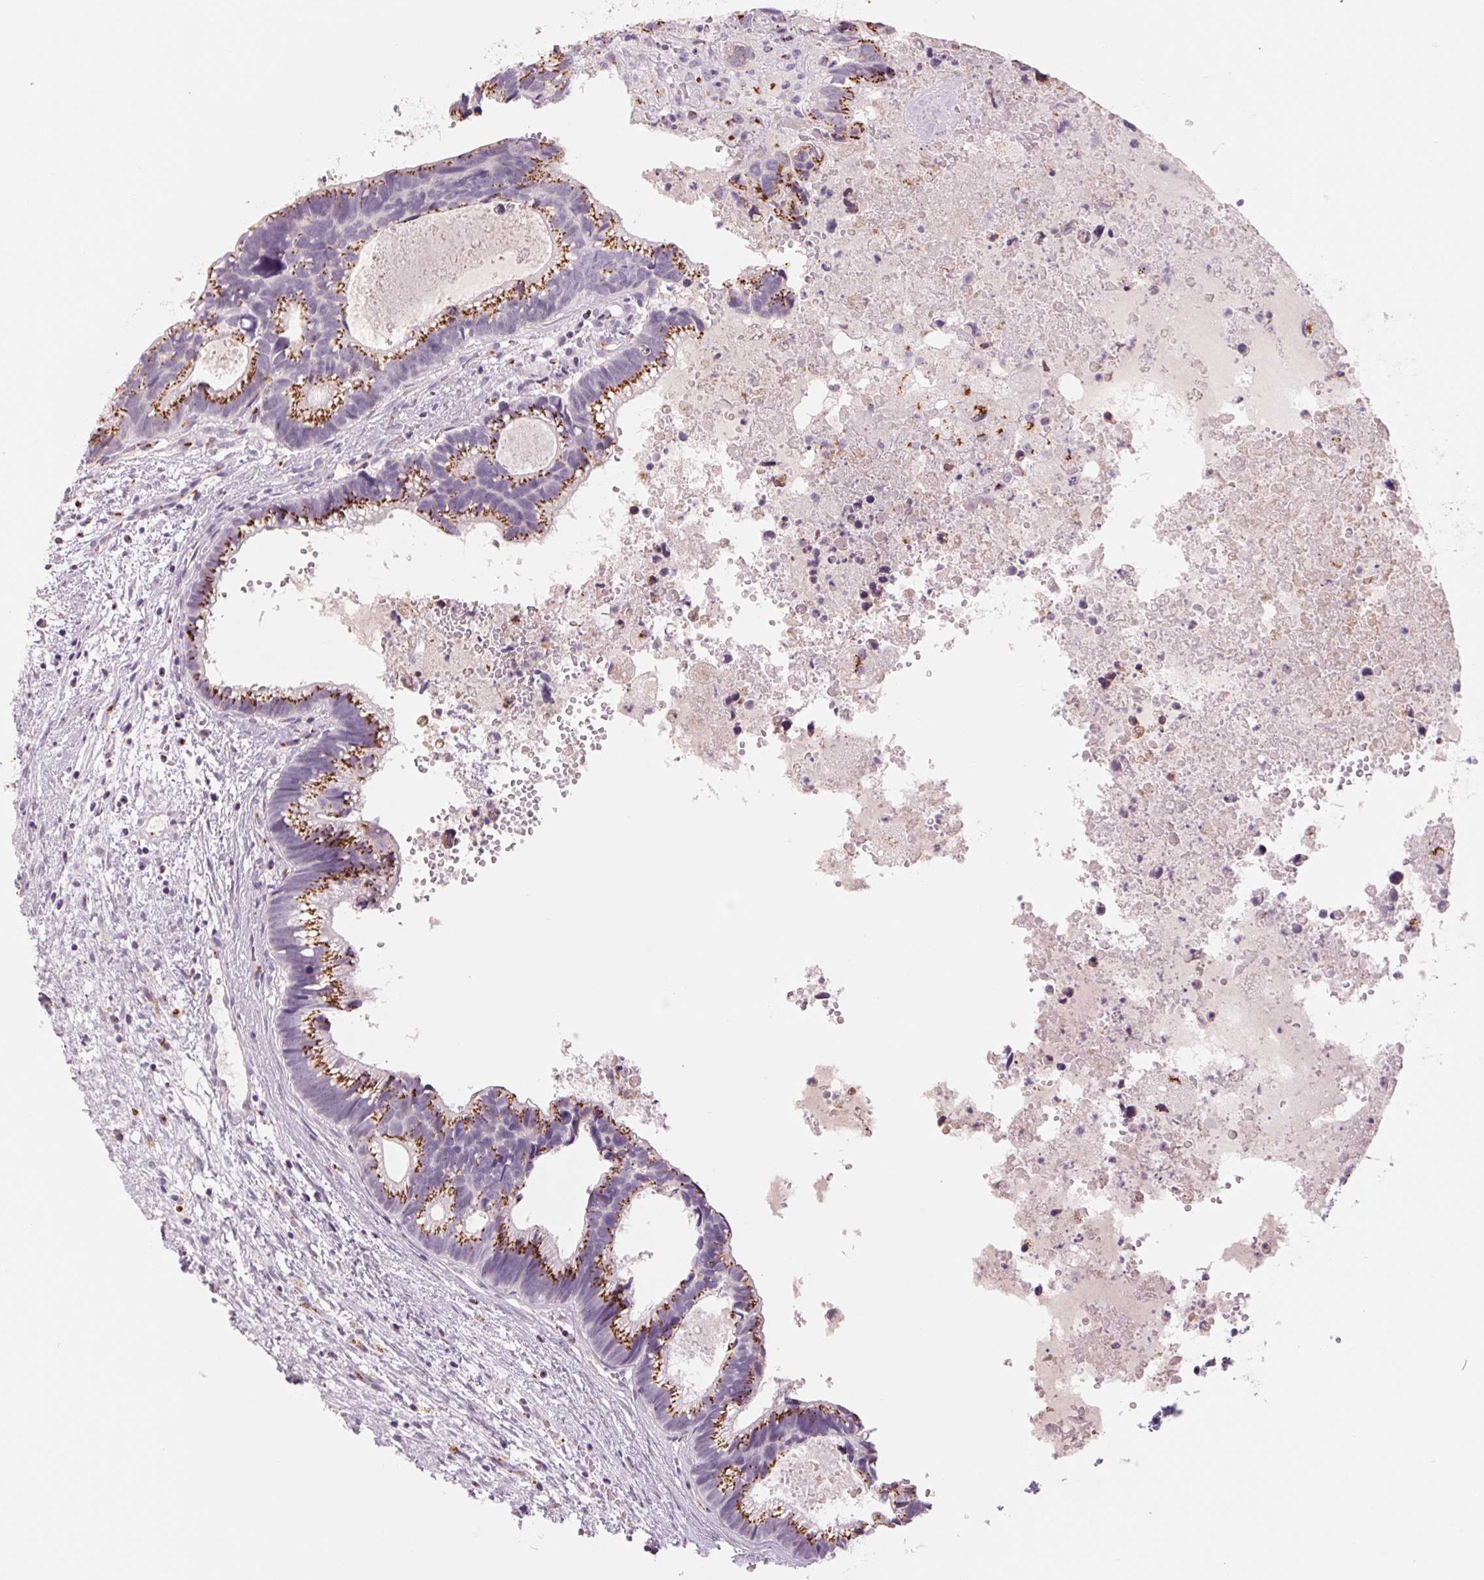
{"staining": {"intensity": "moderate", "quantity": "25%-75%", "location": "cytoplasmic/membranous"}, "tissue": "head and neck cancer", "cell_type": "Tumor cells", "image_type": "cancer", "snomed": [{"axis": "morphology", "description": "Adenocarcinoma, NOS"}, {"axis": "topography", "description": "Head-Neck"}], "caption": "Protein analysis of head and neck cancer (adenocarcinoma) tissue demonstrates moderate cytoplasmic/membranous positivity in about 25%-75% of tumor cells. (brown staining indicates protein expression, while blue staining denotes nuclei).", "gene": "GALNT7", "patient": {"sex": "male", "age": 62}}